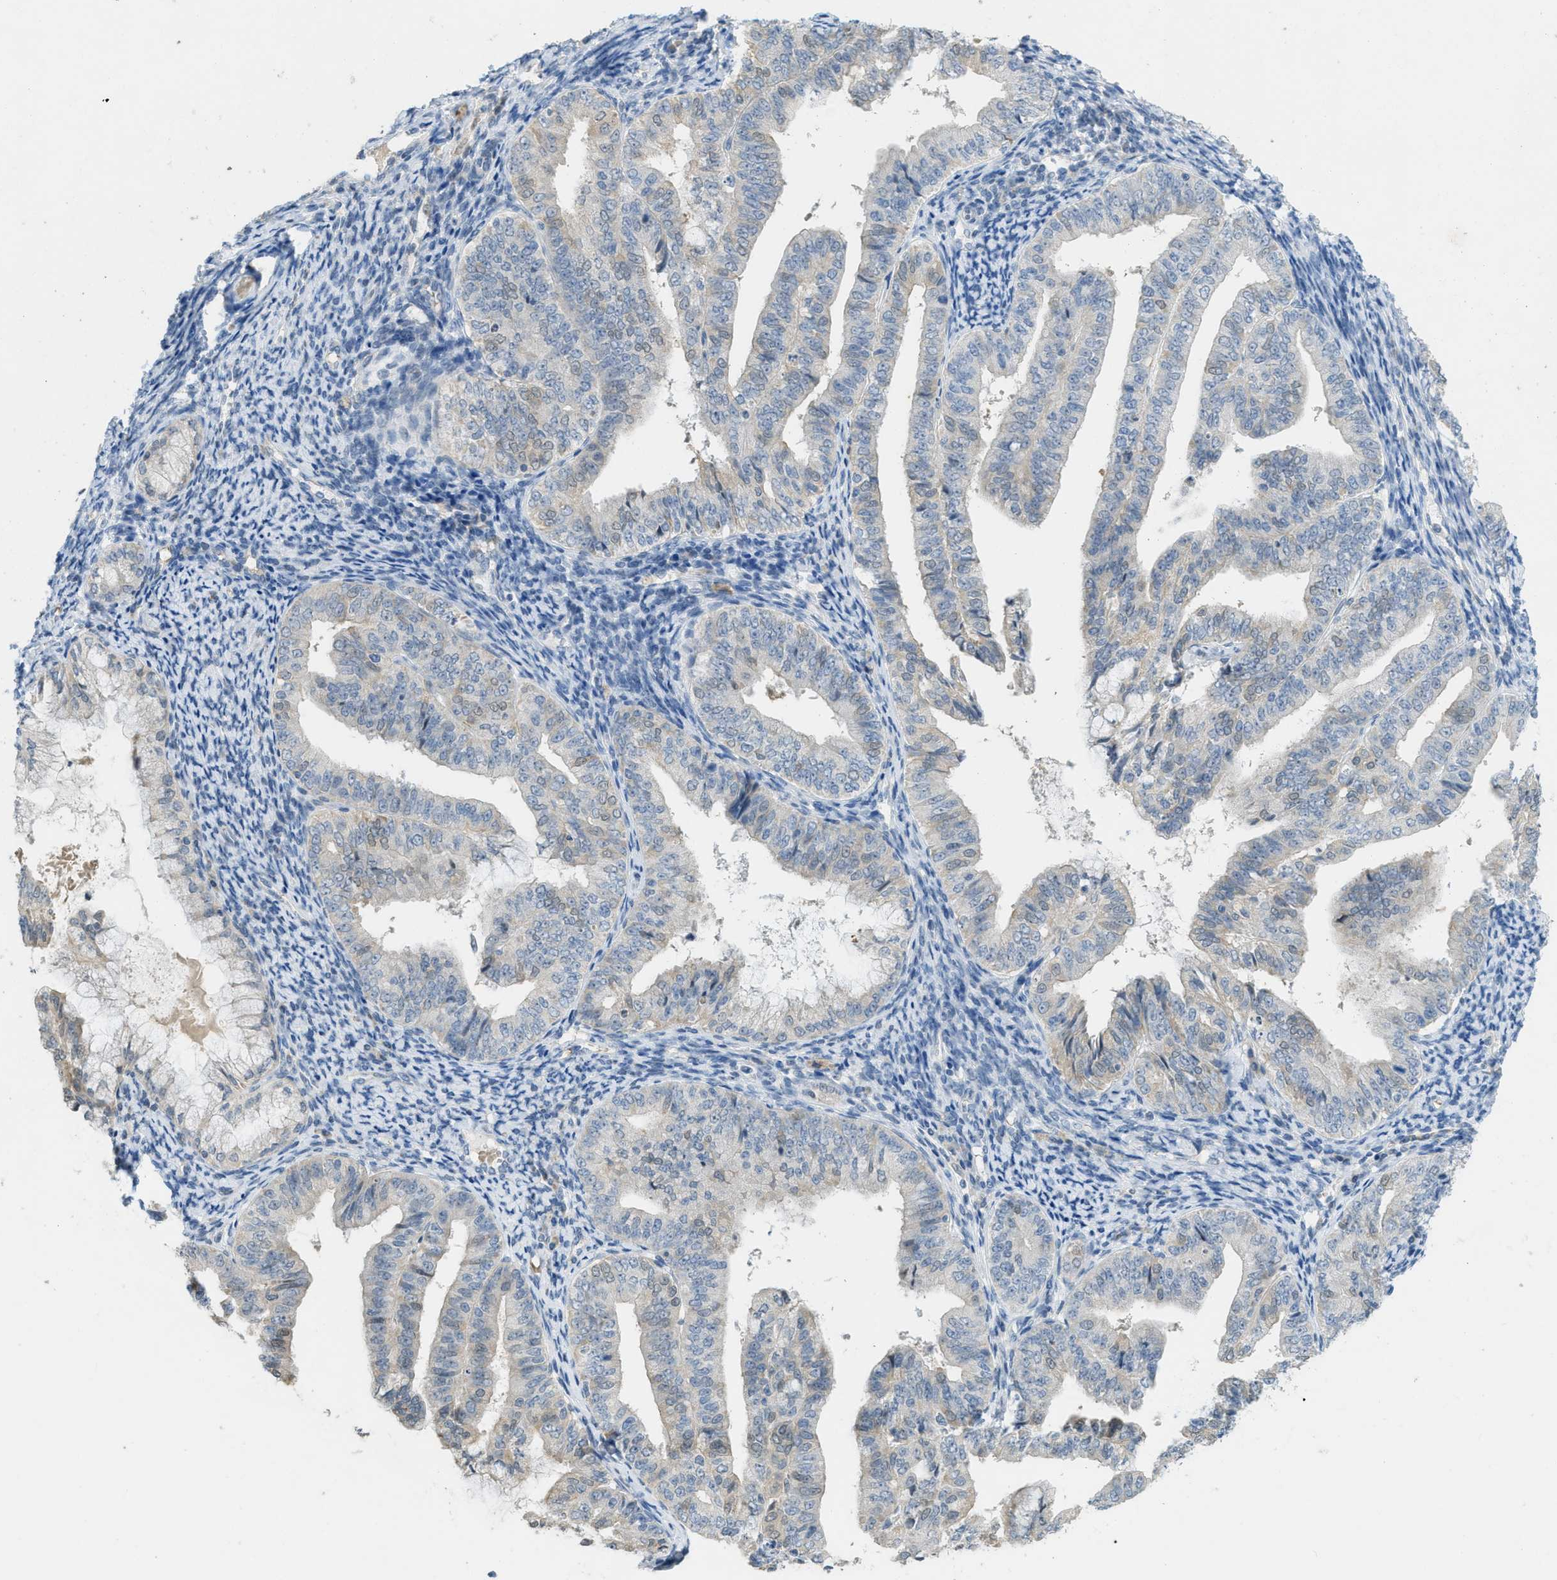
{"staining": {"intensity": "weak", "quantity": "<25%", "location": "cytoplasmic/membranous,nuclear"}, "tissue": "endometrial cancer", "cell_type": "Tumor cells", "image_type": "cancer", "snomed": [{"axis": "morphology", "description": "Adenocarcinoma, NOS"}, {"axis": "topography", "description": "Endometrium"}], "caption": "Adenocarcinoma (endometrial) was stained to show a protein in brown. There is no significant expression in tumor cells. (DAB immunohistochemistry visualized using brightfield microscopy, high magnification).", "gene": "TXNDC2", "patient": {"sex": "female", "age": 63}}